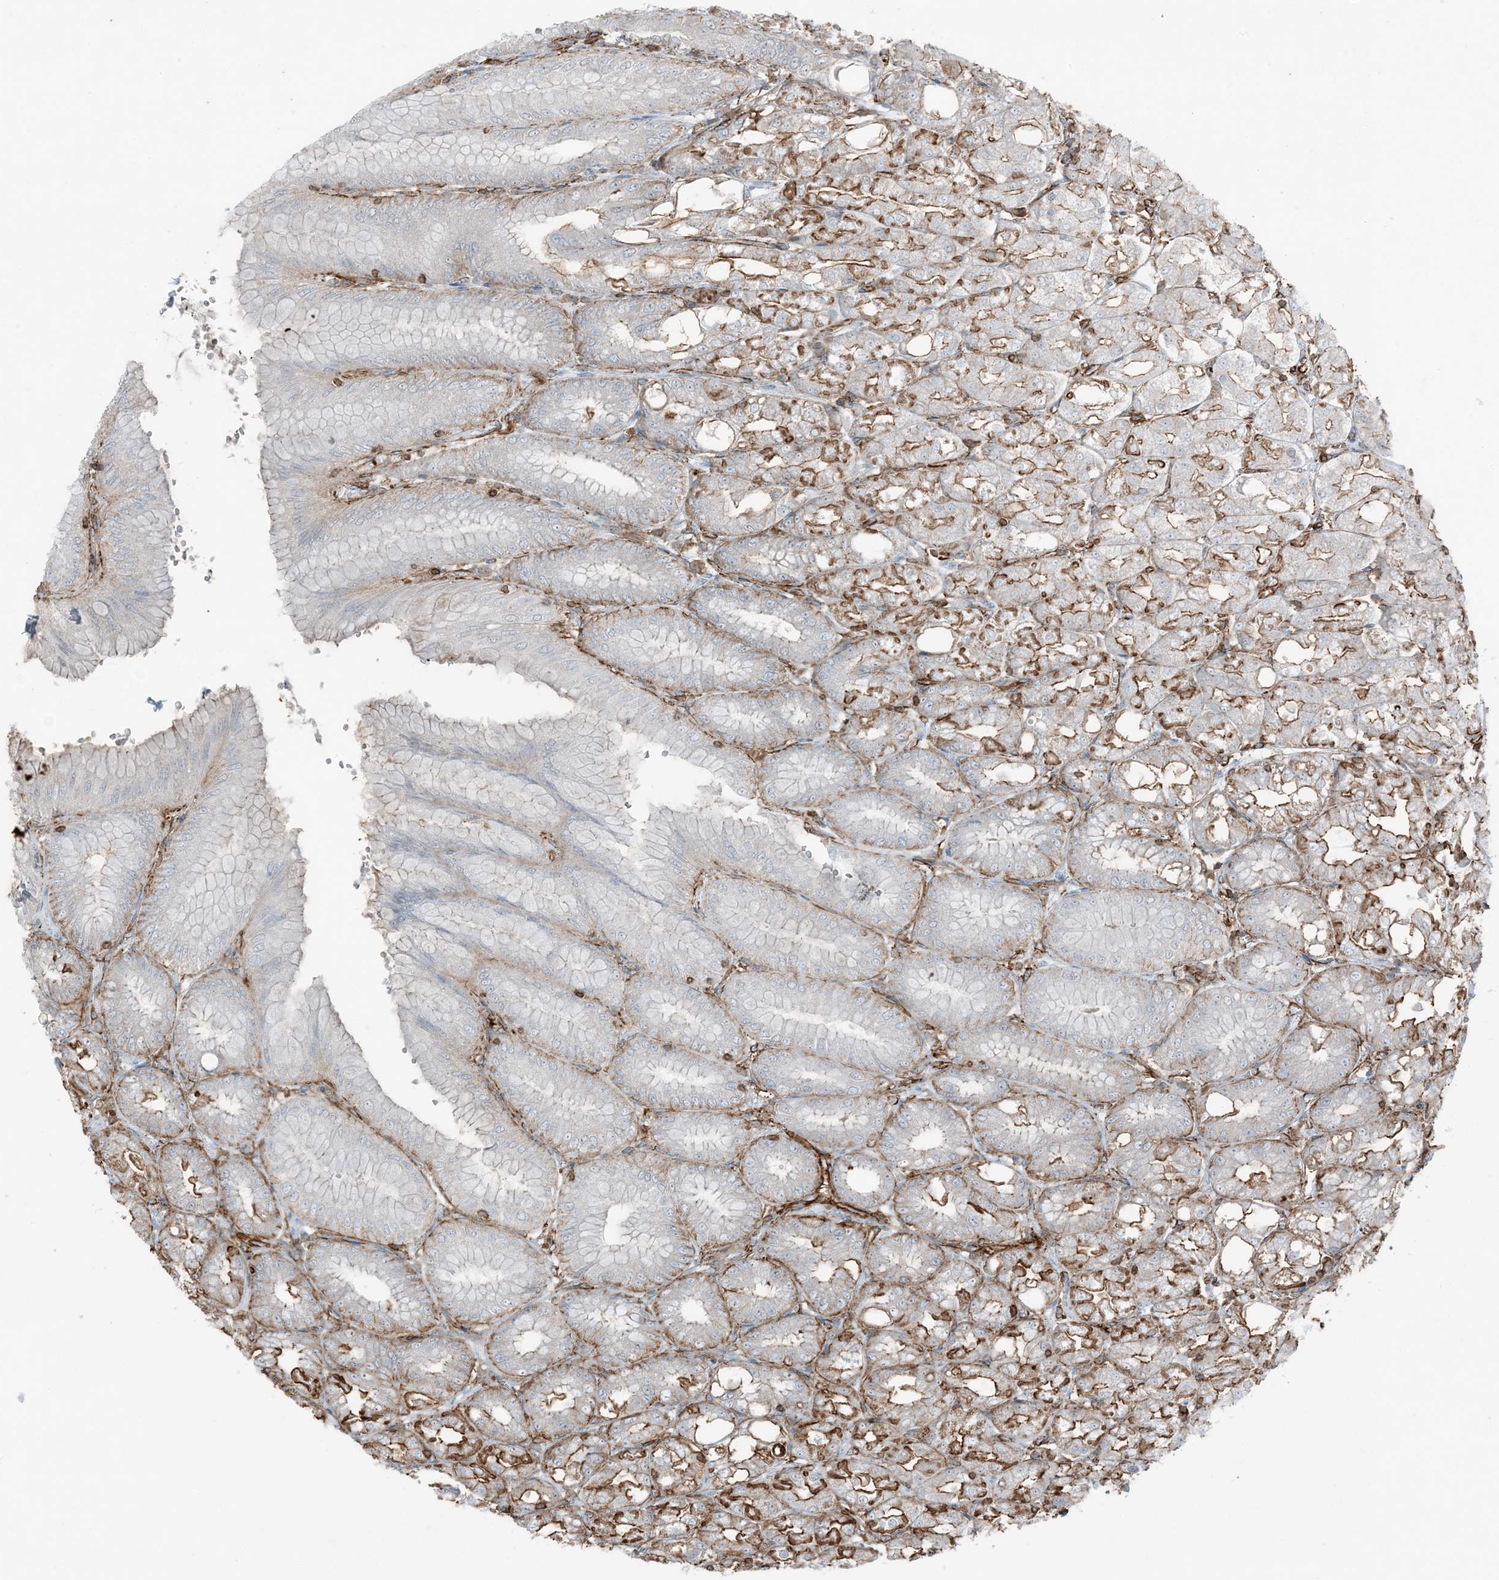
{"staining": {"intensity": "moderate", "quantity": "25%-75%", "location": "cytoplasmic/membranous"}, "tissue": "stomach", "cell_type": "Glandular cells", "image_type": "normal", "snomed": [{"axis": "morphology", "description": "Normal tissue, NOS"}, {"axis": "topography", "description": "Stomach, lower"}], "caption": "The image reveals staining of benign stomach, revealing moderate cytoplasmic/membranous protein expression (brown color) within glandular cells. The protein is stained brown, and the nuclei are stained in blue (DAB IHC with brightfield microscopy, high magnification).", "gene": "APOBEC3C", "patient": {"sex": "male", "age": 71}}